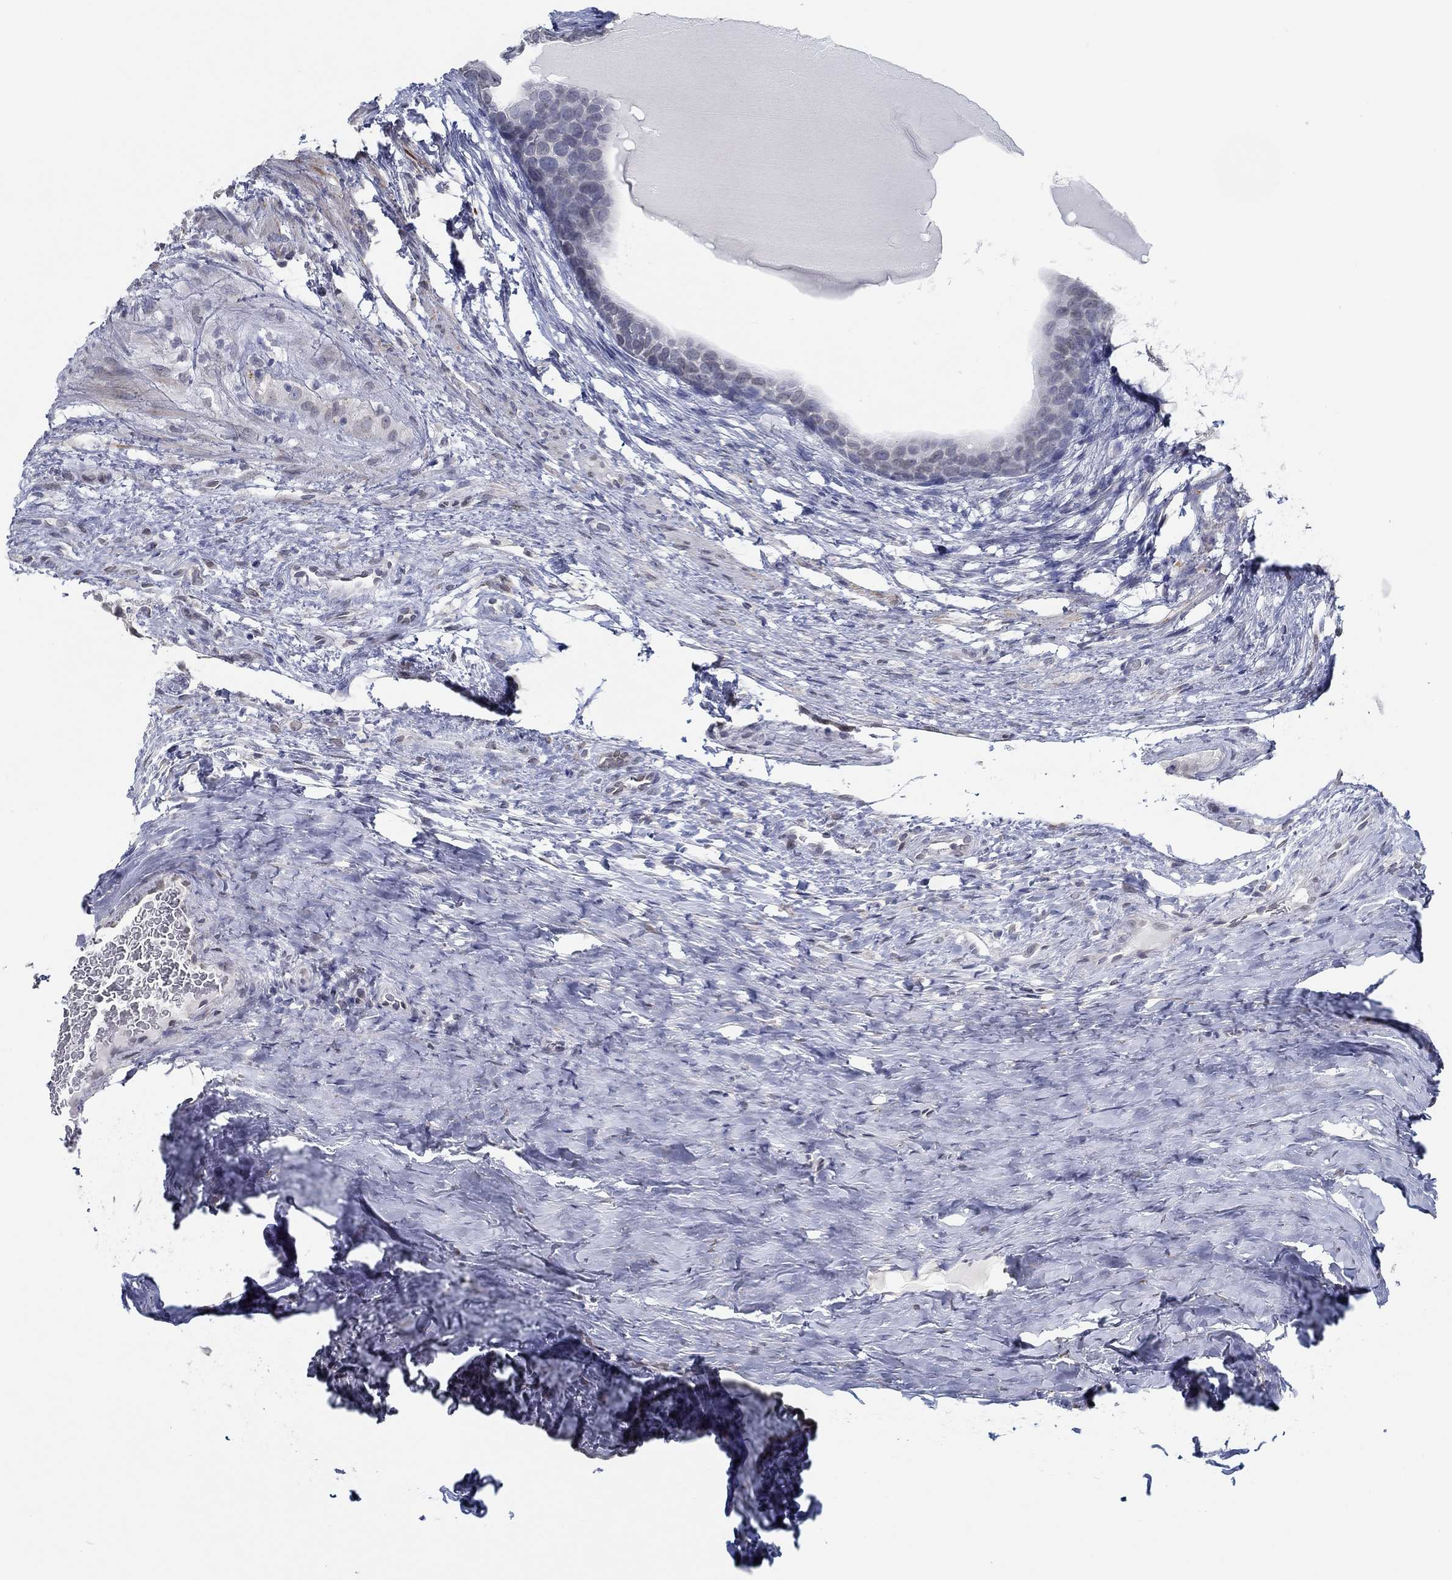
{"staining": {"intensity": "negative", "quantity": "none", "location": "none"}, "tissue": "testis cancer", "cell_type": "Tumor cells", "image_type": "cancer", "snomed": [{"axis": "morphology", "description": "Carcinoma, Embryonal, NOS"}, {"axis": "topography", "description": "Testis"}], "caption": "The immunohistochemistry (IHC) photomicrograph has no significant positivity in tumor cells of testis cancer tissue.", "gene": "NUP155", "patient": {"sex": "male", "age": 24}}